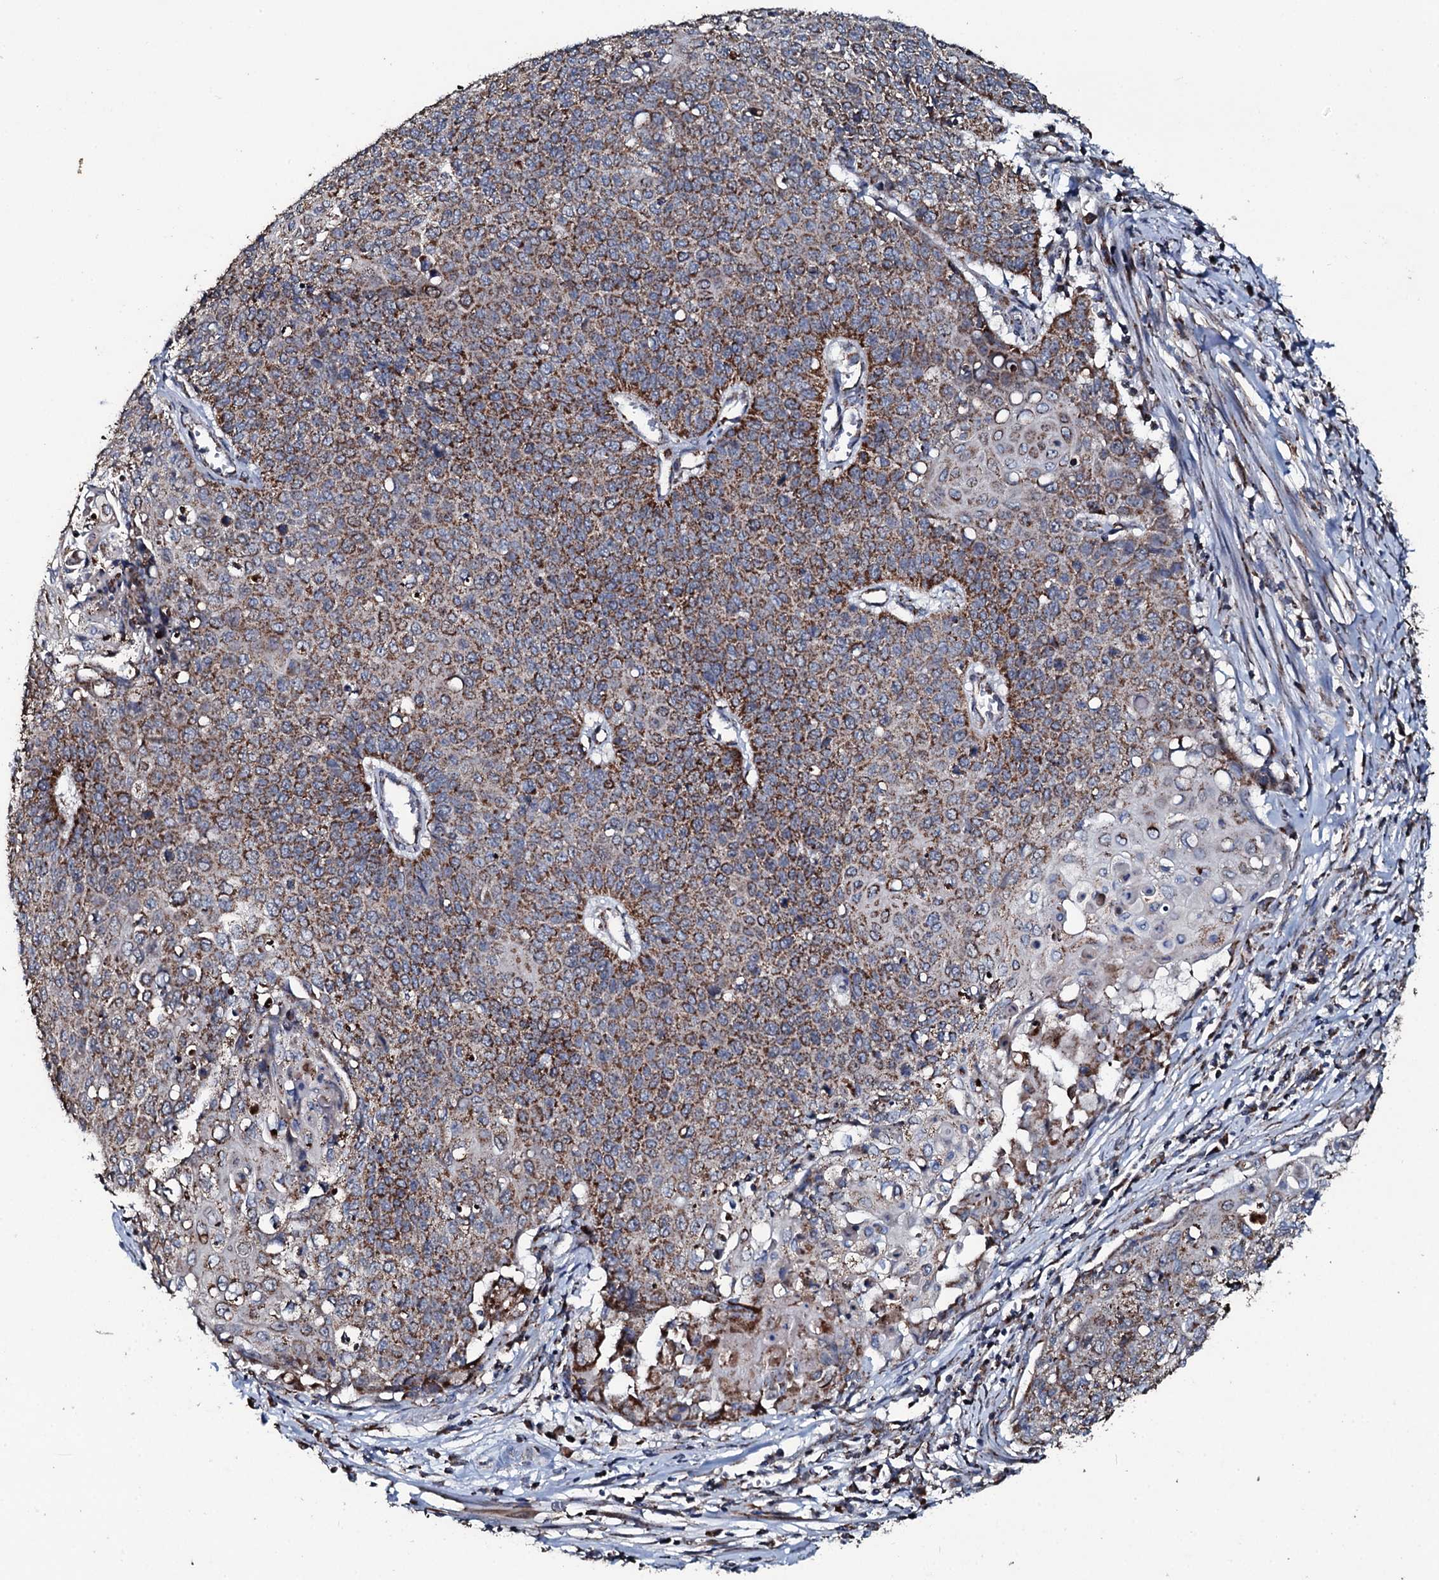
{"staining": {"intensity": "moderate", "quantity": ">75%", "location": "cytoplasmic/membranous"}, "tissue": "cervical cancer", "cell_type": "Tumor cells", "image_type": "cancer", "snomed": [{"axis": "morphology", "description": "Squamous cell carcinoma, NOS"}, {"axis": "topography", "description": "Cervix"}], "caption": "The photomicrograph shows immunohistochemical staining of cervical cancer. There is moderate cytoplasmic/membranous positivity is identified in approximately >75% of tumor cells.", "gene": "DYNC2I2", "patient": {"sex": "female", "age": 39}}